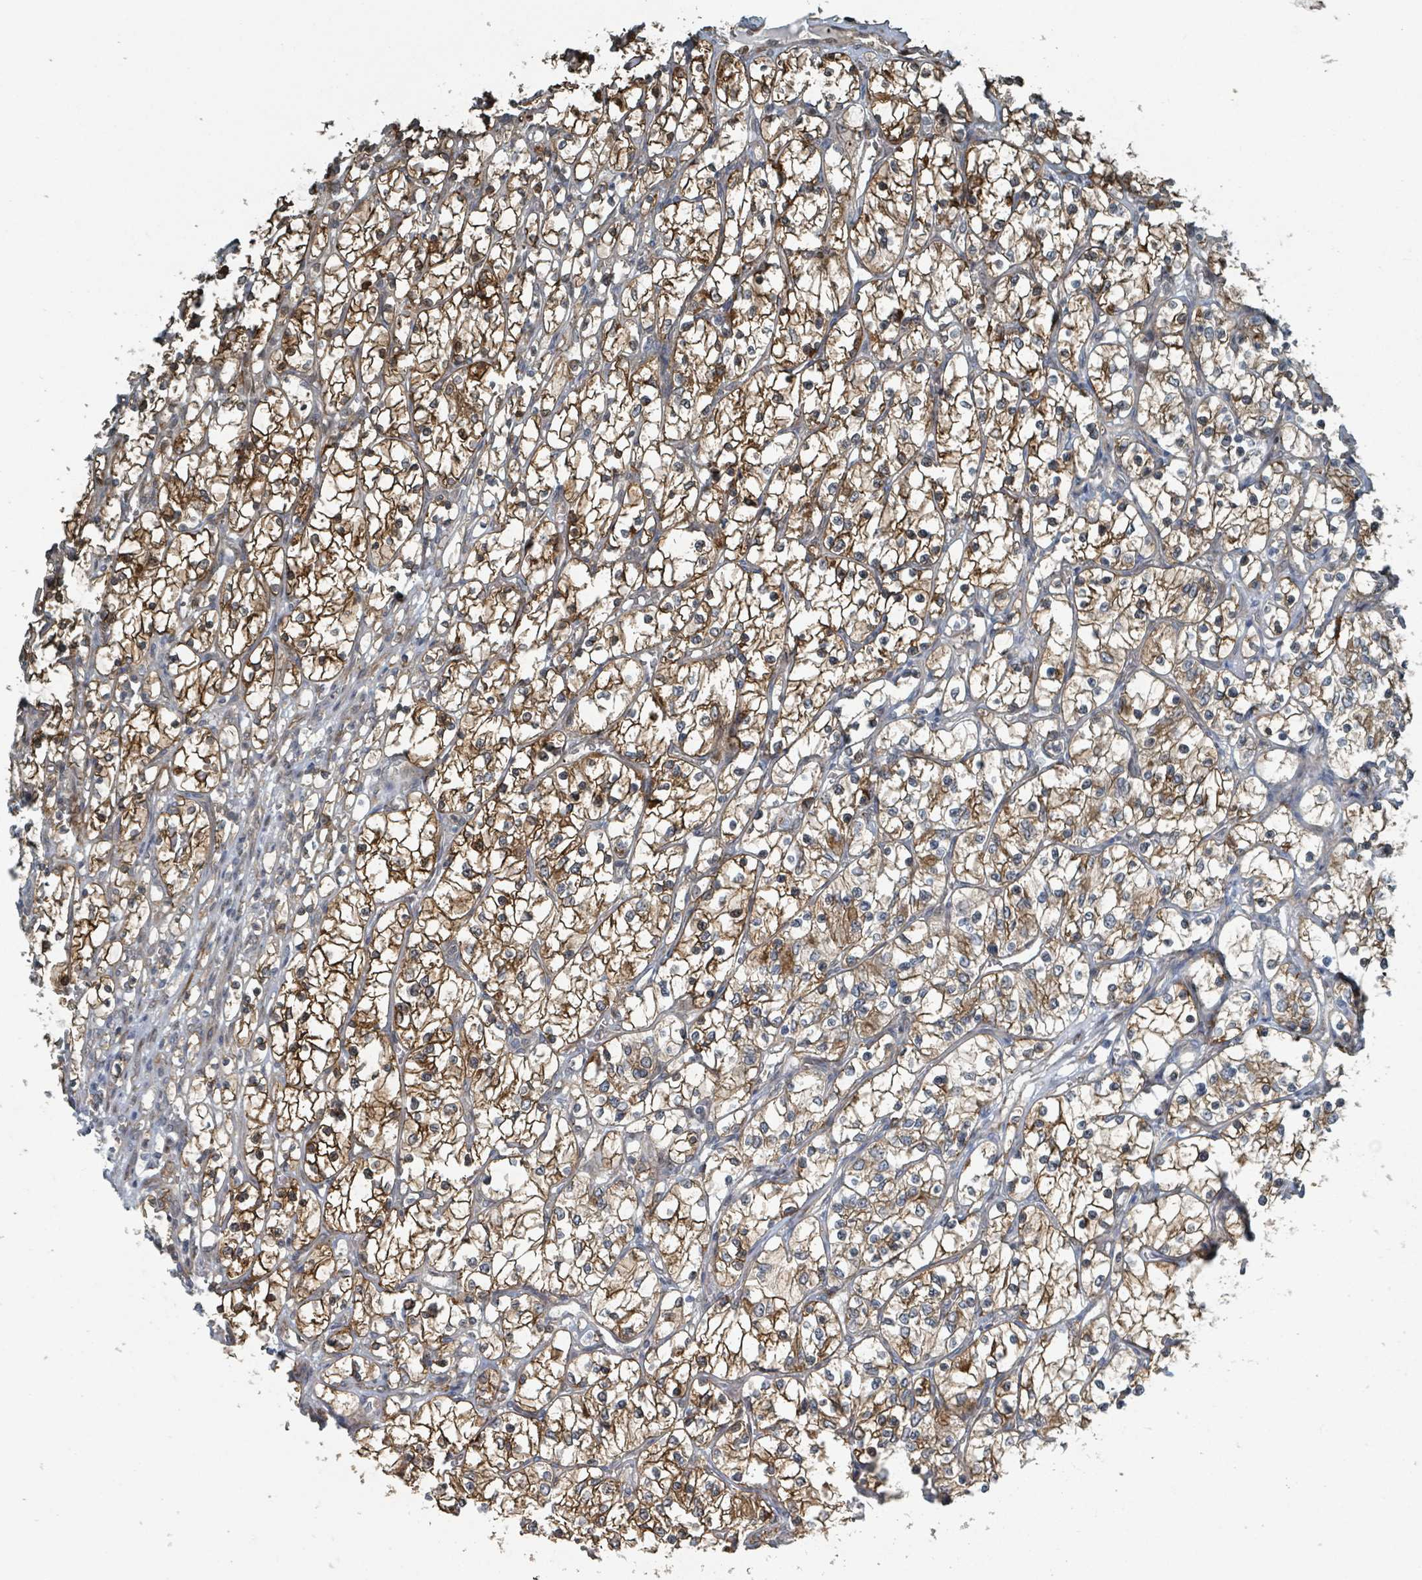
{"staining": {"intensity": "moderate", "quantity": ">75%", "location": "cytoplasmic/membranous"}, "tissue": "renal cancer", "cell_type": "Tumor cells", "image_type": "cancer", "snomed": [{"axis": "morphology", "description": "Adenocarcinoma, NOS"}, {"axis": "topography", "description": "Kidney"}], "caption": "Adenocarcinoma (renal) stained with immunohistochemistry displays moderate cytoplasmic/membranous staining in approximately >75% of tumor cells.", "gene": "RHPN2", "patient": {"sex": "female", "age": 69}}